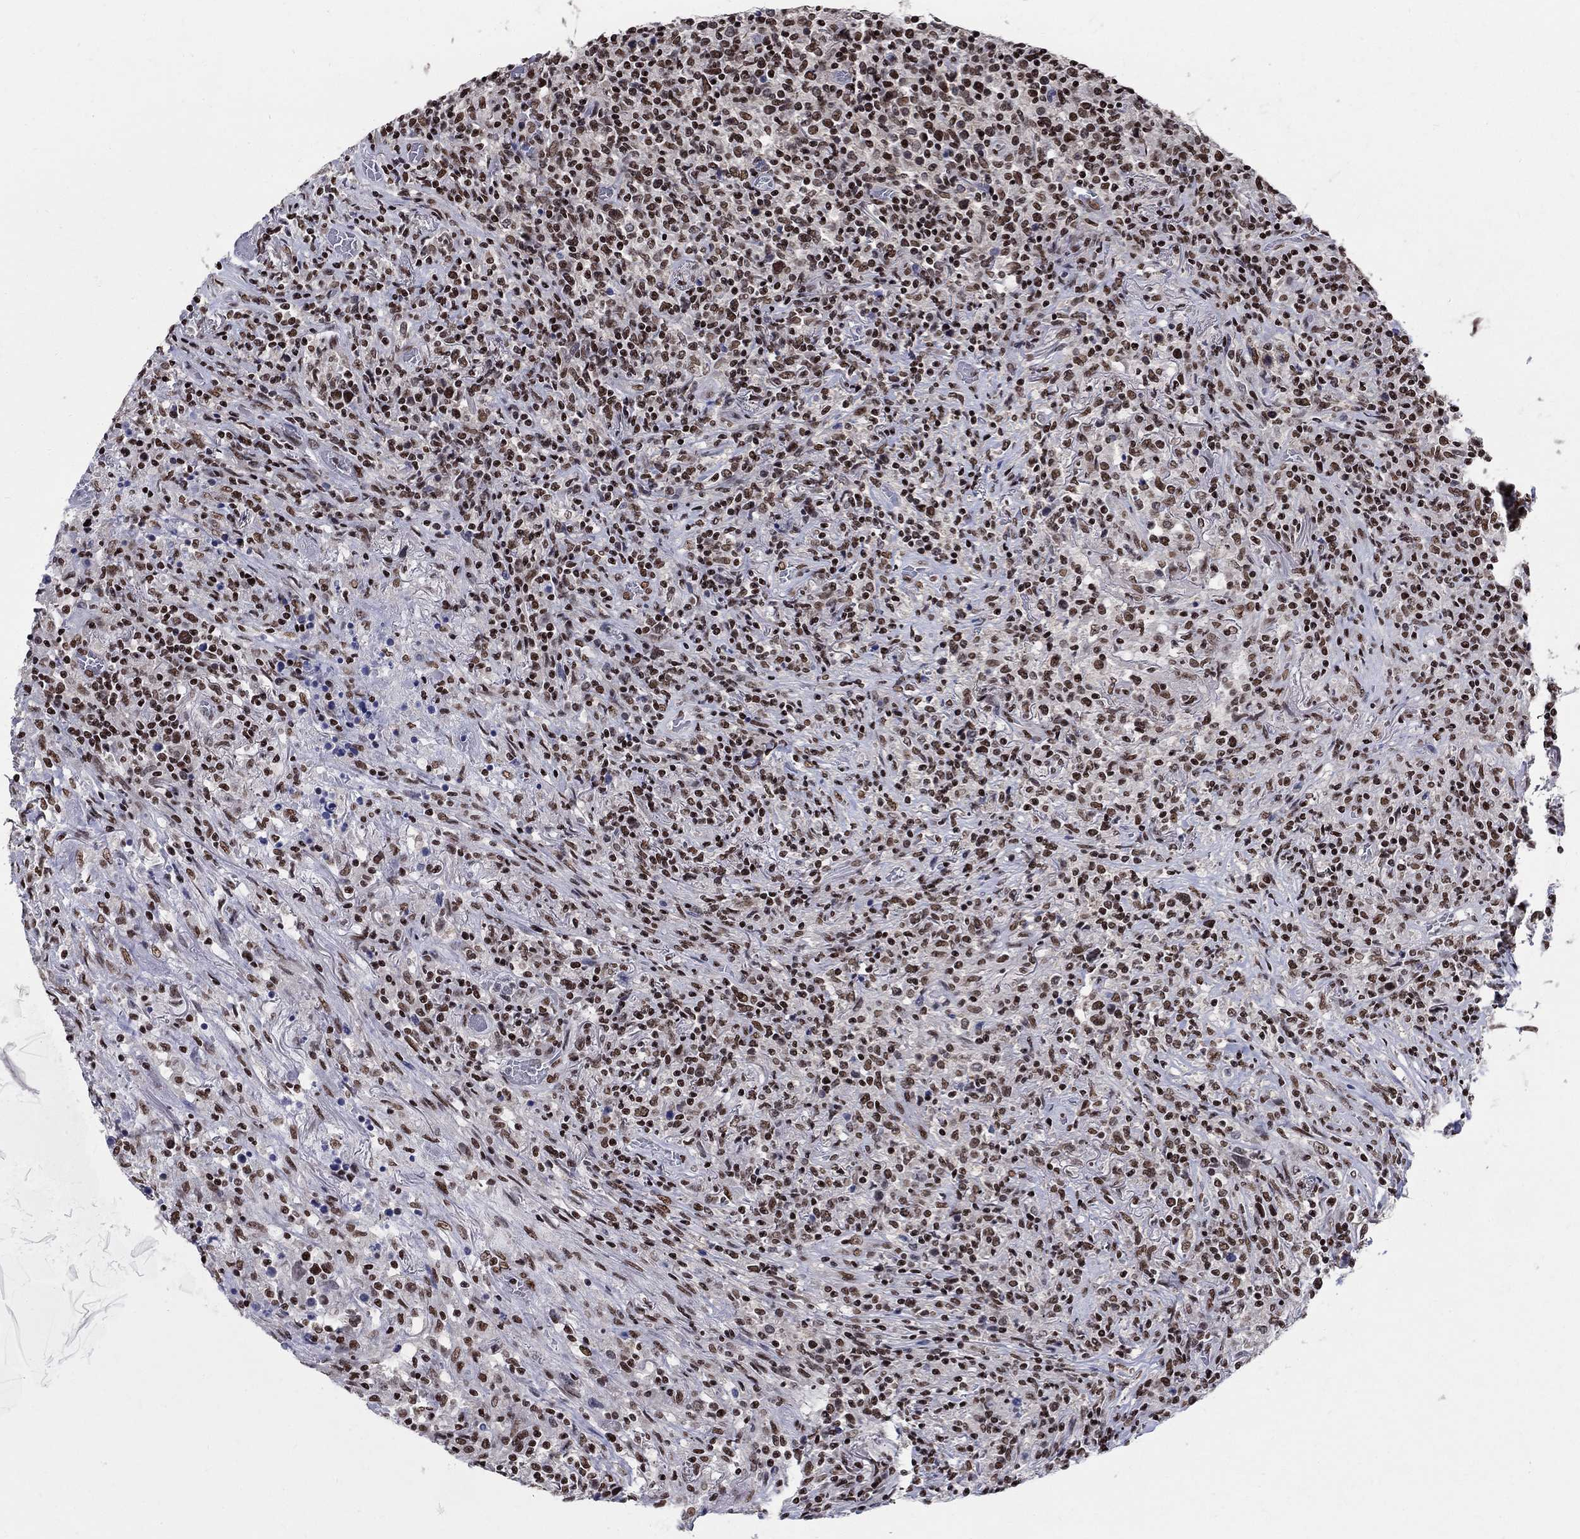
{"staining": {"intensity": "strong", "quantity": "25%-75%", "location": "nuclear"}, "tissue": "lymphoma", "cell_type": "Tumor cells", "image_type": "cancer", "snomed": [{"axis": "morphology", "description": "Malignant lymphoma, non-Hodgkin's type, High grade"}, {"axis": "topography", "description": "Lung"}], "caption": "This histopathology image reveals IHC staining of human malignant lymphoma, non-Hodgkin's type (high-grade), with high strong nuclear staining in approximately 25%-75% of tumor cells.", "gene": "FBXO16", "patient": {"sex": "male", "age": 79}}